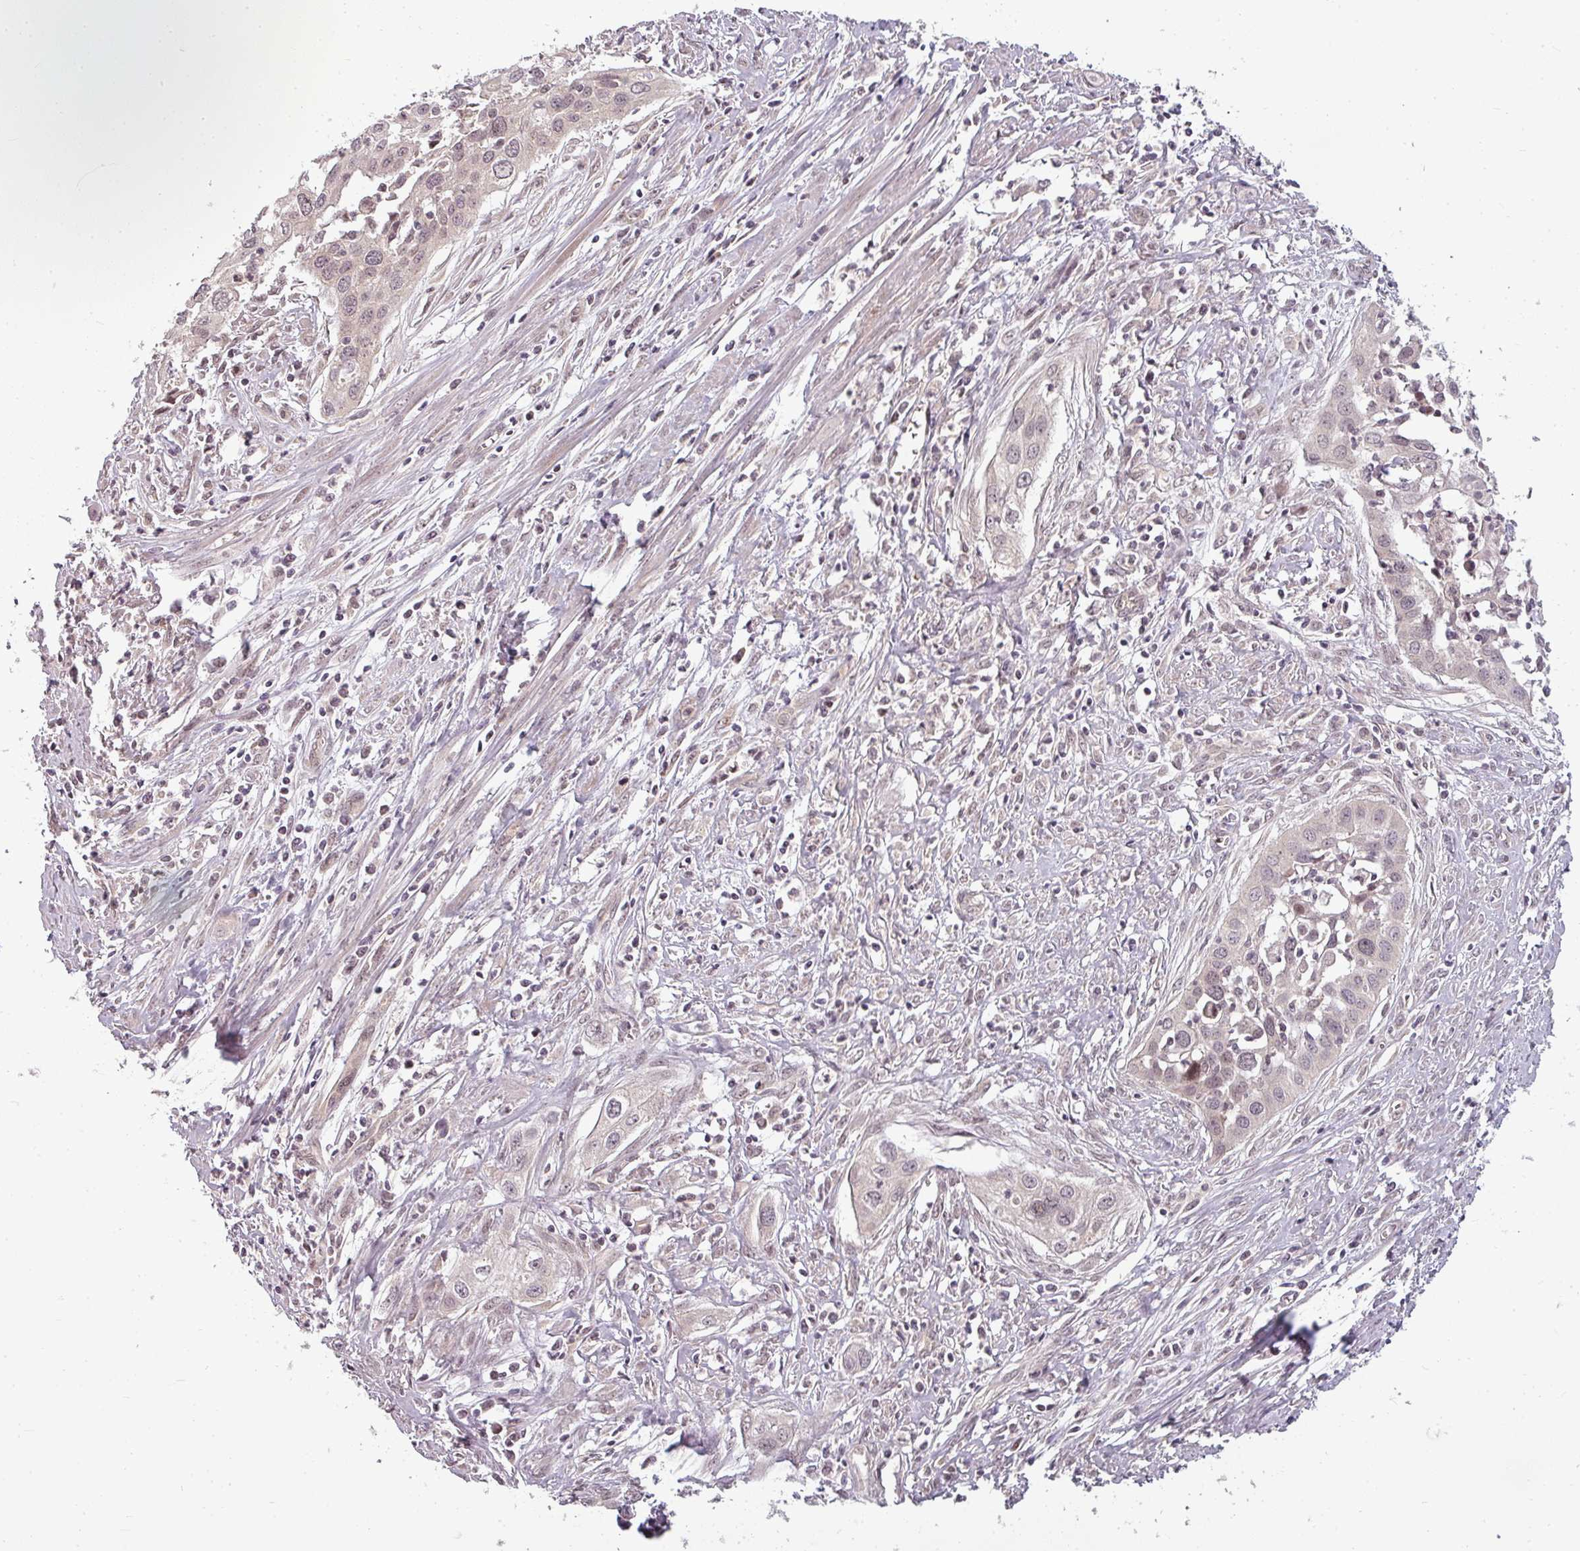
{"staining": {"intensity": "weak", "quantity": "<25%", "location": "nuclear"}, "tissue": "cervical cancer", "cell_type": "Tumor cells", "image_type": "cancer", "snomed": [{"axis": "morphology", "description": "Squamous cell carcinoma, NOS"}, {"axis": "topography", "description": "Cervix"}], "caption": "DAB immunohistochemical staining of human squamous cell carcinoma (cervical) reveals no significant expression in tumor cells.", "gene": "CLIC1", "patient": {"sex": "female", "age": 34}}